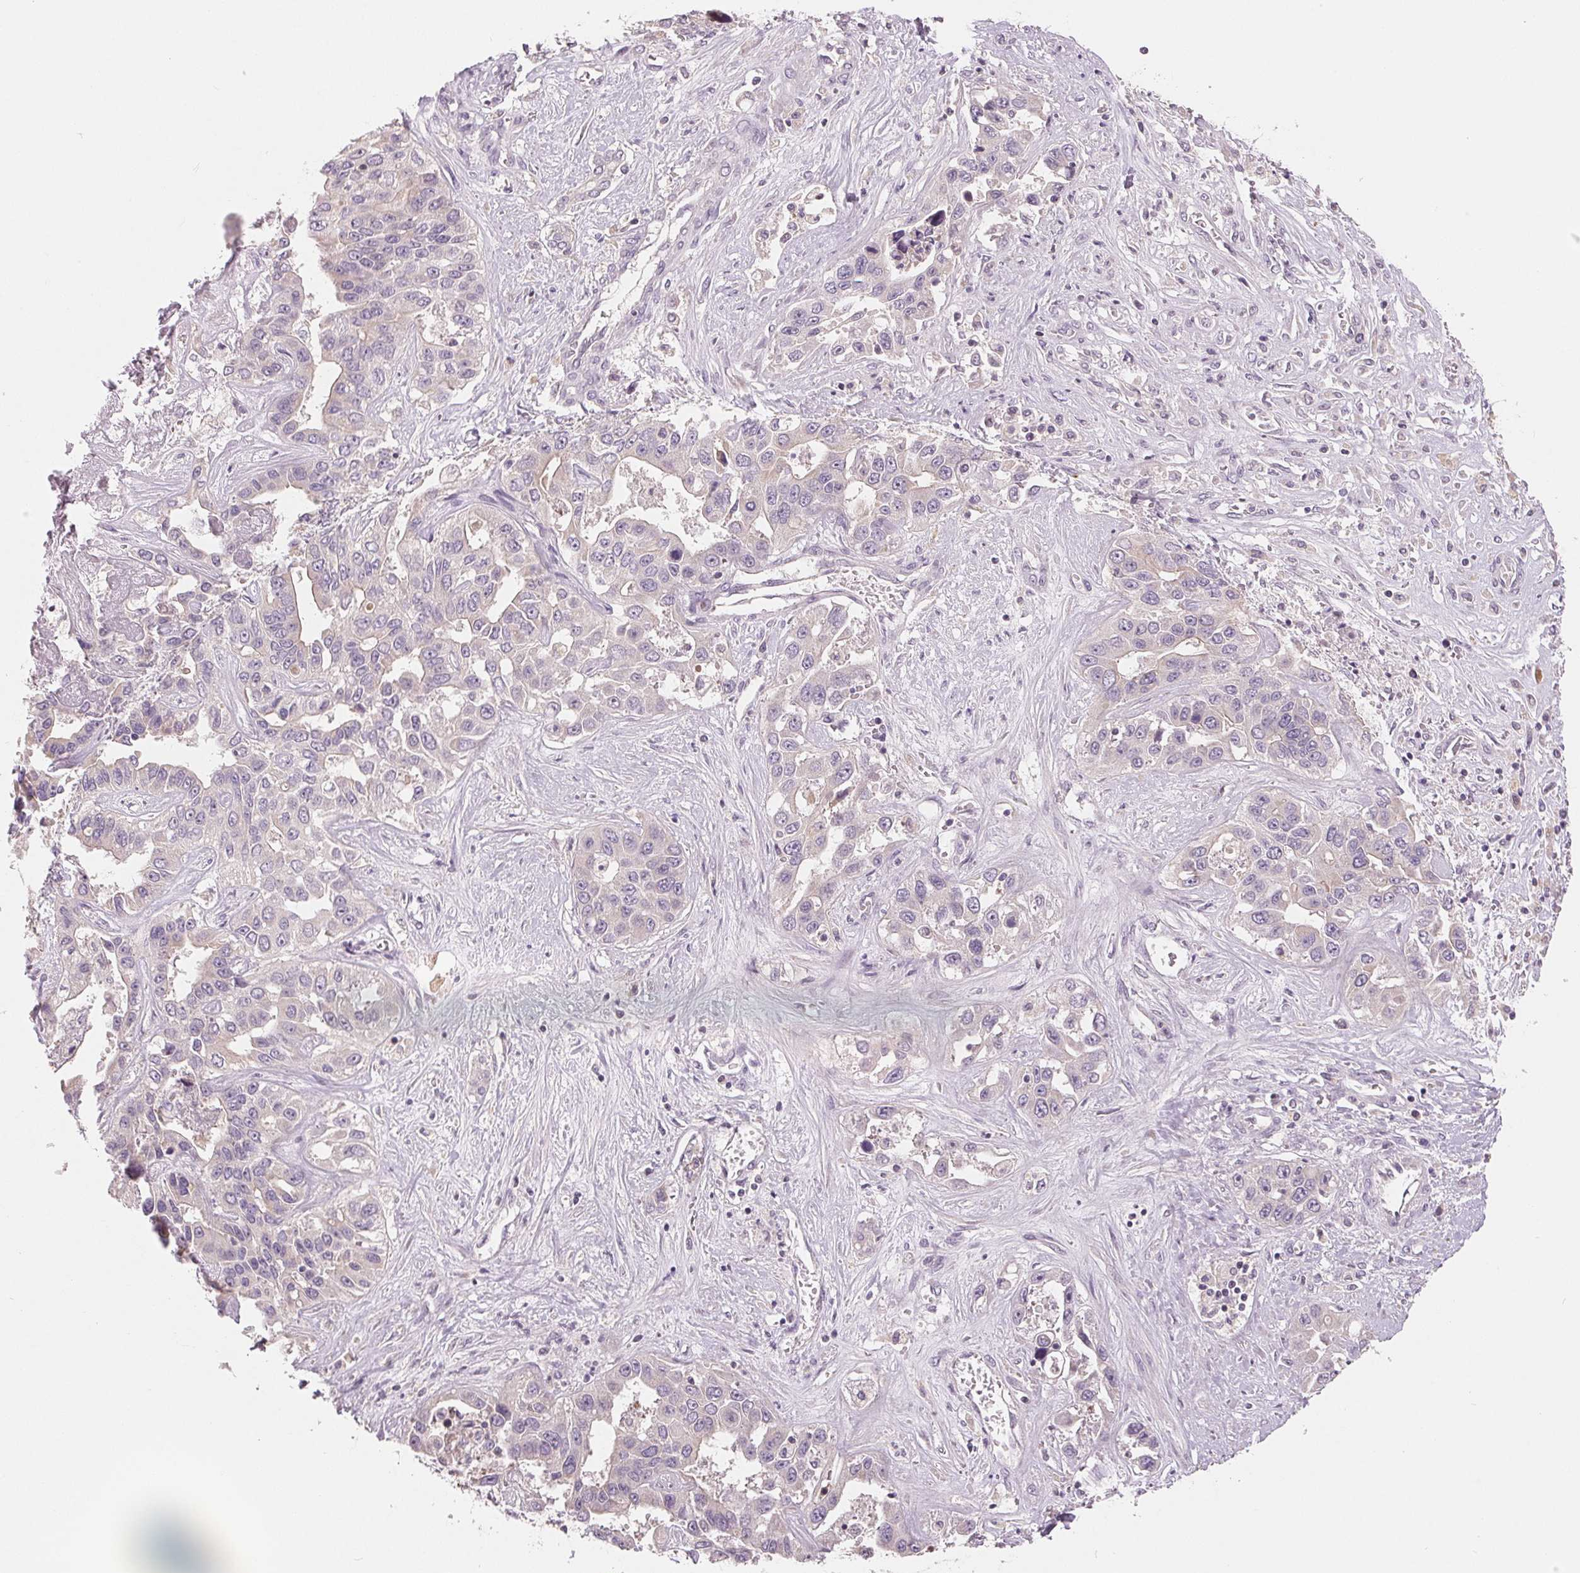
{"staining": {"intensity": "negative", "quantity": "none", "location": "none"}, "tissue": "liver cancer", "cell_type": "Tumor cells", "image_type": "cancer", "snomed": [{"axis": "morphology", "description": "Cholangiocarcinoma"}, {"axis": "topography", "description": "Liver"}], "caption": "High magnification brightfield microscopy of liver cancer stained with DAB (3,3'-diaminobenzidine) (brown) and counterstained with hematoxylin (blue): tumor cells show no significant positivity.", "gene": "AQP8", "patient": {"sex": "female", "age": 52}}